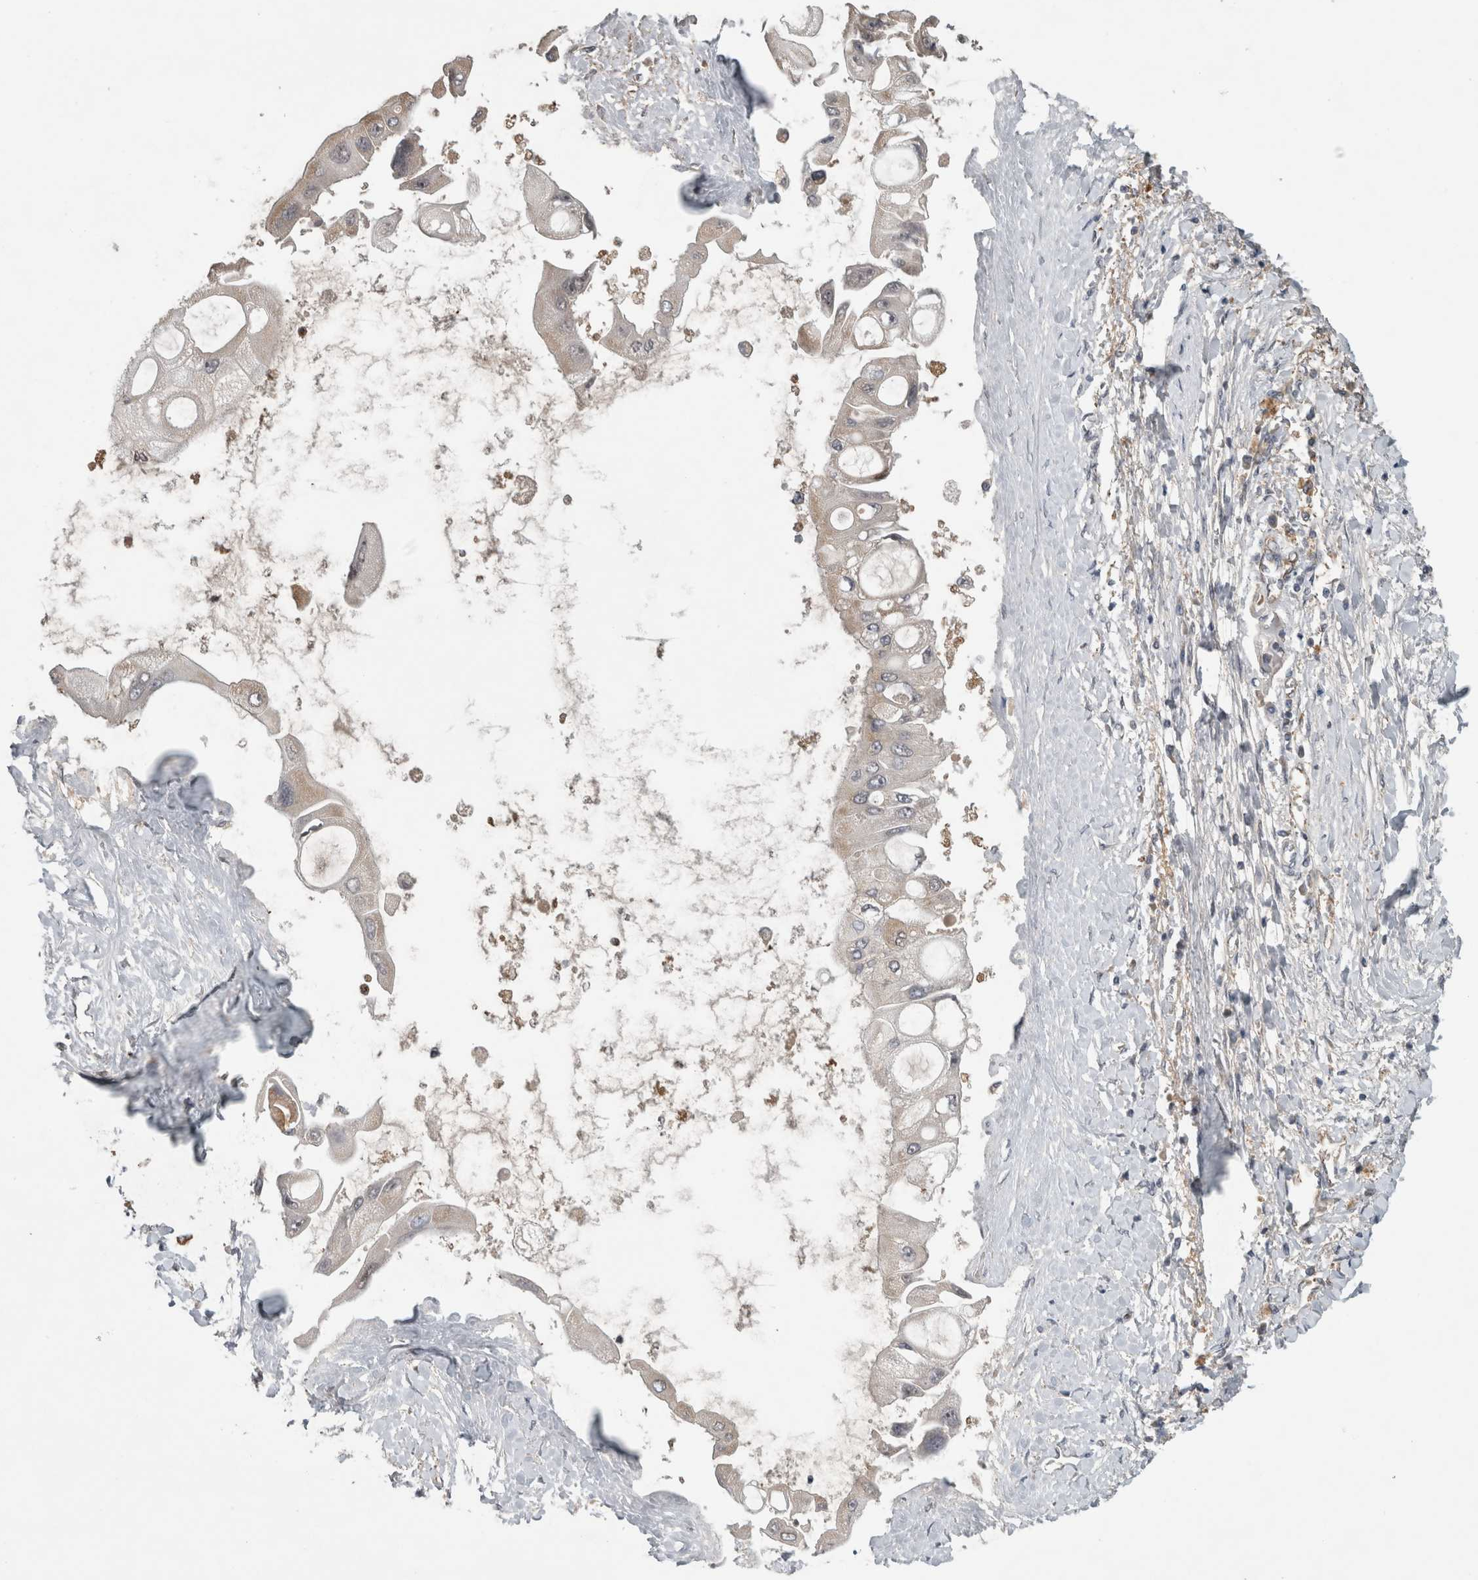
{"staining": {"intensity": "negative", "quantity": "none", "location": "none"}, "tissue": "liver cancer", "cell_type": "Tumor cells", "image_type": "cancer", "snomed": [{"axis": "morphology", "description": "Cholangiocarcinoma"}, {"axis": "topography", "description": "Liver"}], "caption": "Immunohistochemistry (IHC) histopathology image of neoplastic tissue: human cholangiocarcinoma (liver) stained with DAB (3,3'-diaminobenzidine) exhibits no significant protein positivity in tumor cells.", "gene": "TRMT61B", "patient": {"sex": "male", "age": 50}}